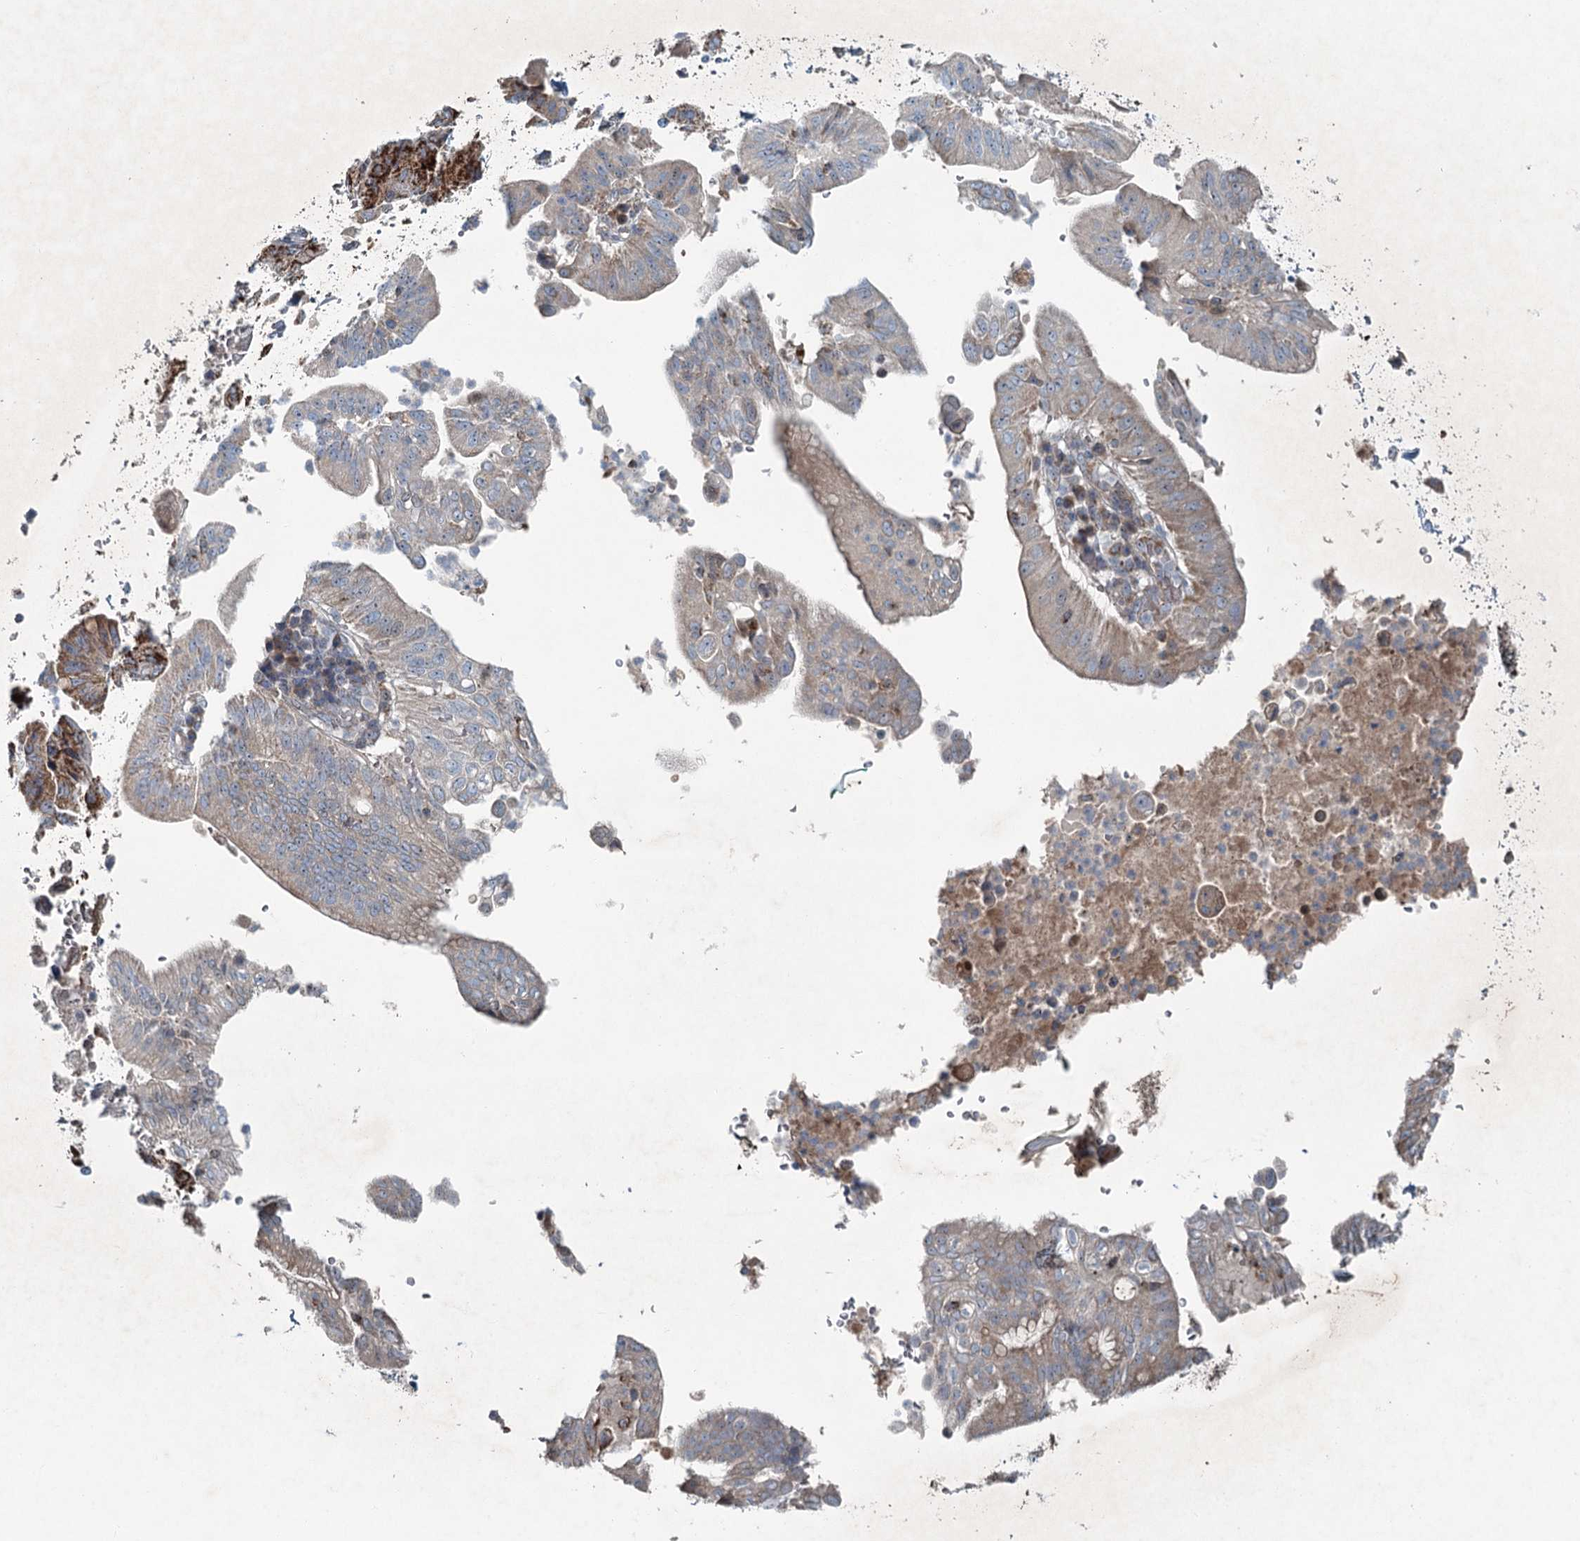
{"staining": {"intensity": "moderate", "quantity": "25%-75%", "location": "cytoplasmic/membranous"}, "tissue": "pancreatic cancer", "cell_type": "Tumor cells", "image_type": "cancer", "snomed": [{"axis": "morphology", "description": "Adenocarcinoma, NOS"}, {"axis": "topography", "description": "Pancreas"}], "caption": "Pancreatic cancer (adenocarcinoma) stained with DAB (3,3'-diaminobenzidine) IHC exhibits medium levels of moderate cytoplasmic/membranous expression in about 25%-75% of tumor cells.", "gene": "CHCHD5", "patient": {"sex": "male", "age": 68}}